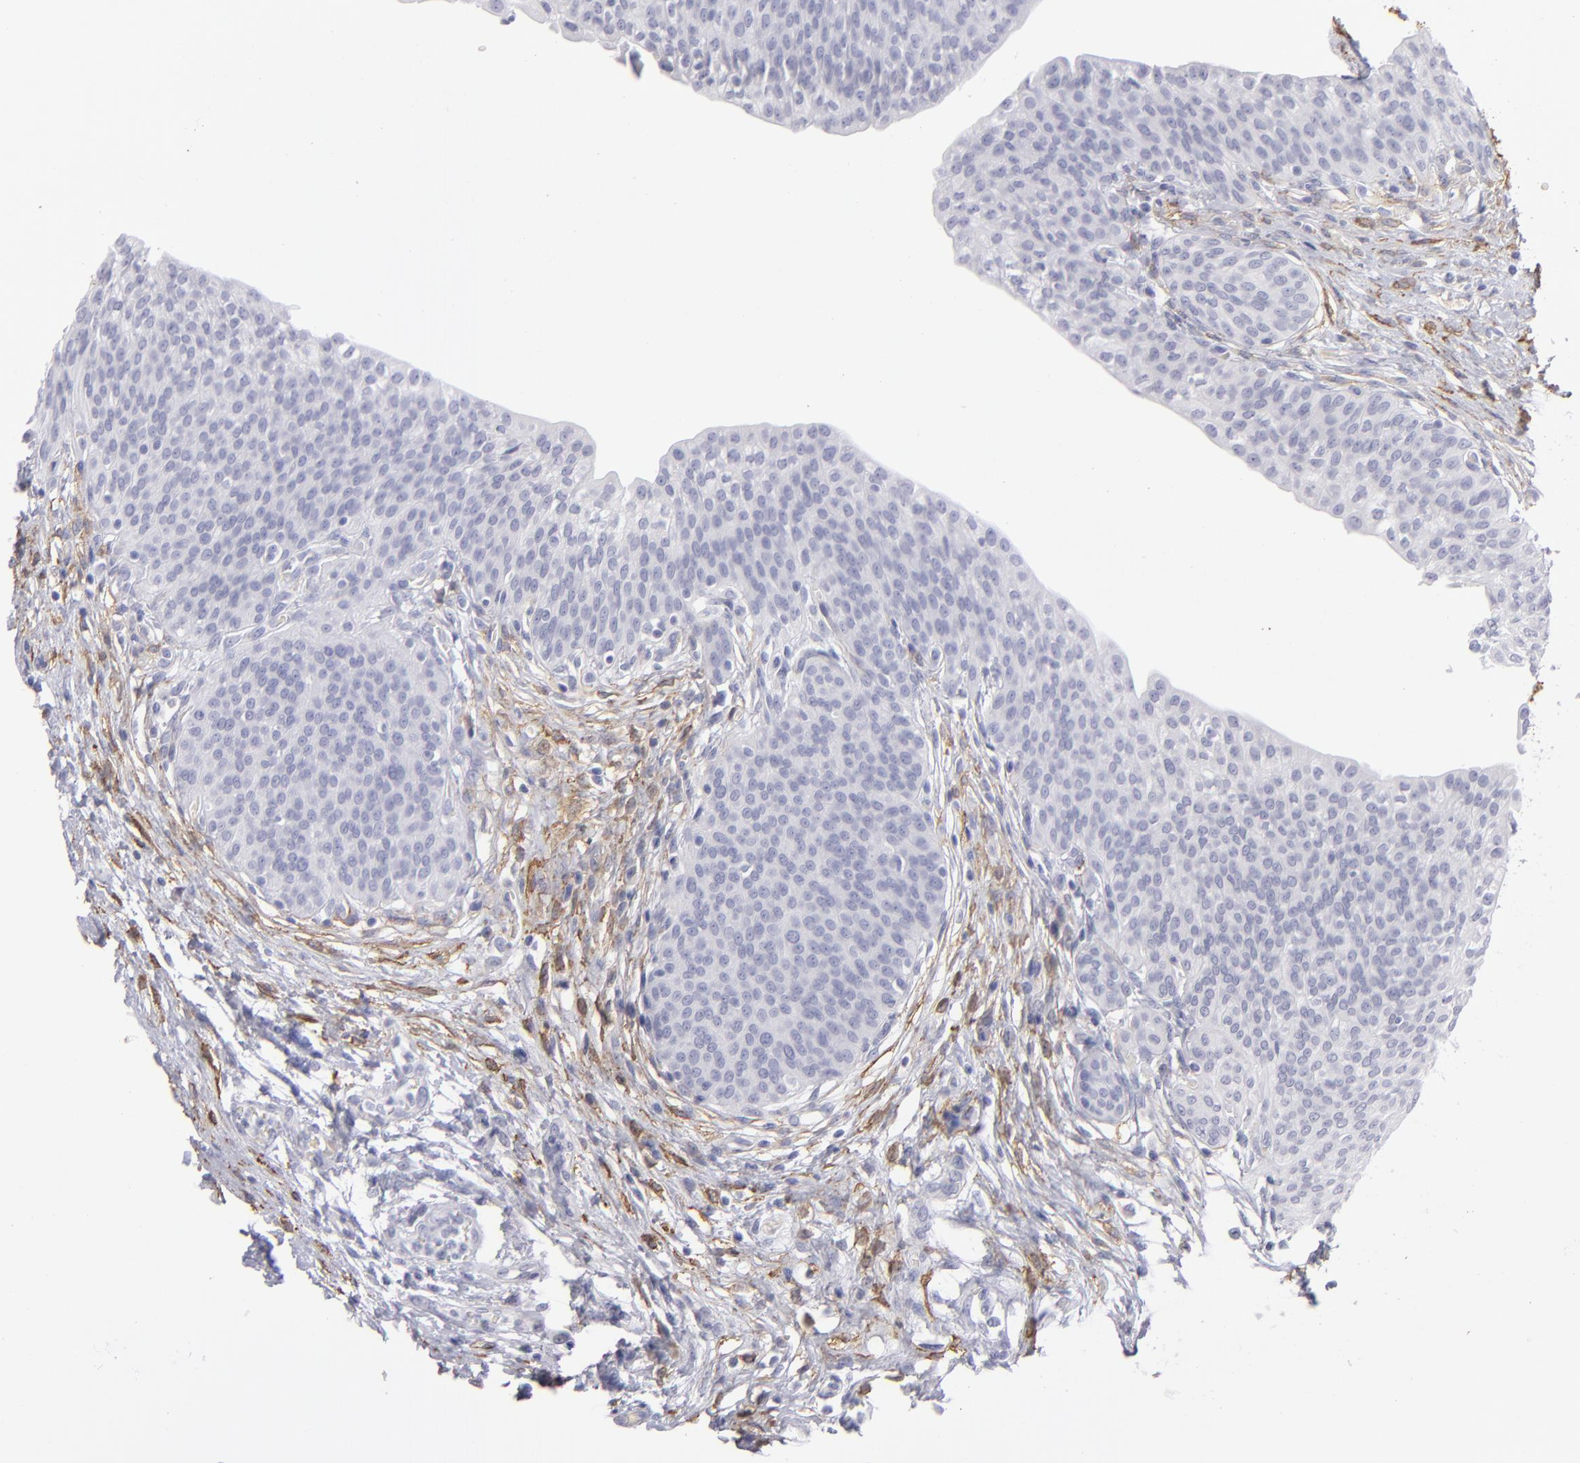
{"staining": {"intensity": "negative", "quantity": "none", "location": "none"}, "tissue": "urinary bladder", "cell_type": "Urothelial cells", "image_type": "normal", "snomed": [{"axis": "morphology", "description": "Normal tissue, NOS"}, {"axis": "topography", "description": "Smooth muscle"}, {"axis": "topography", "description": "Urinary bladder"}], "caption": "This is an IHC histopathology image of unremarkable urinary bladder. There is no staining in urothelial cells.", "gene": "MYH11", "patient": {"sex": "male", "age": 35}}